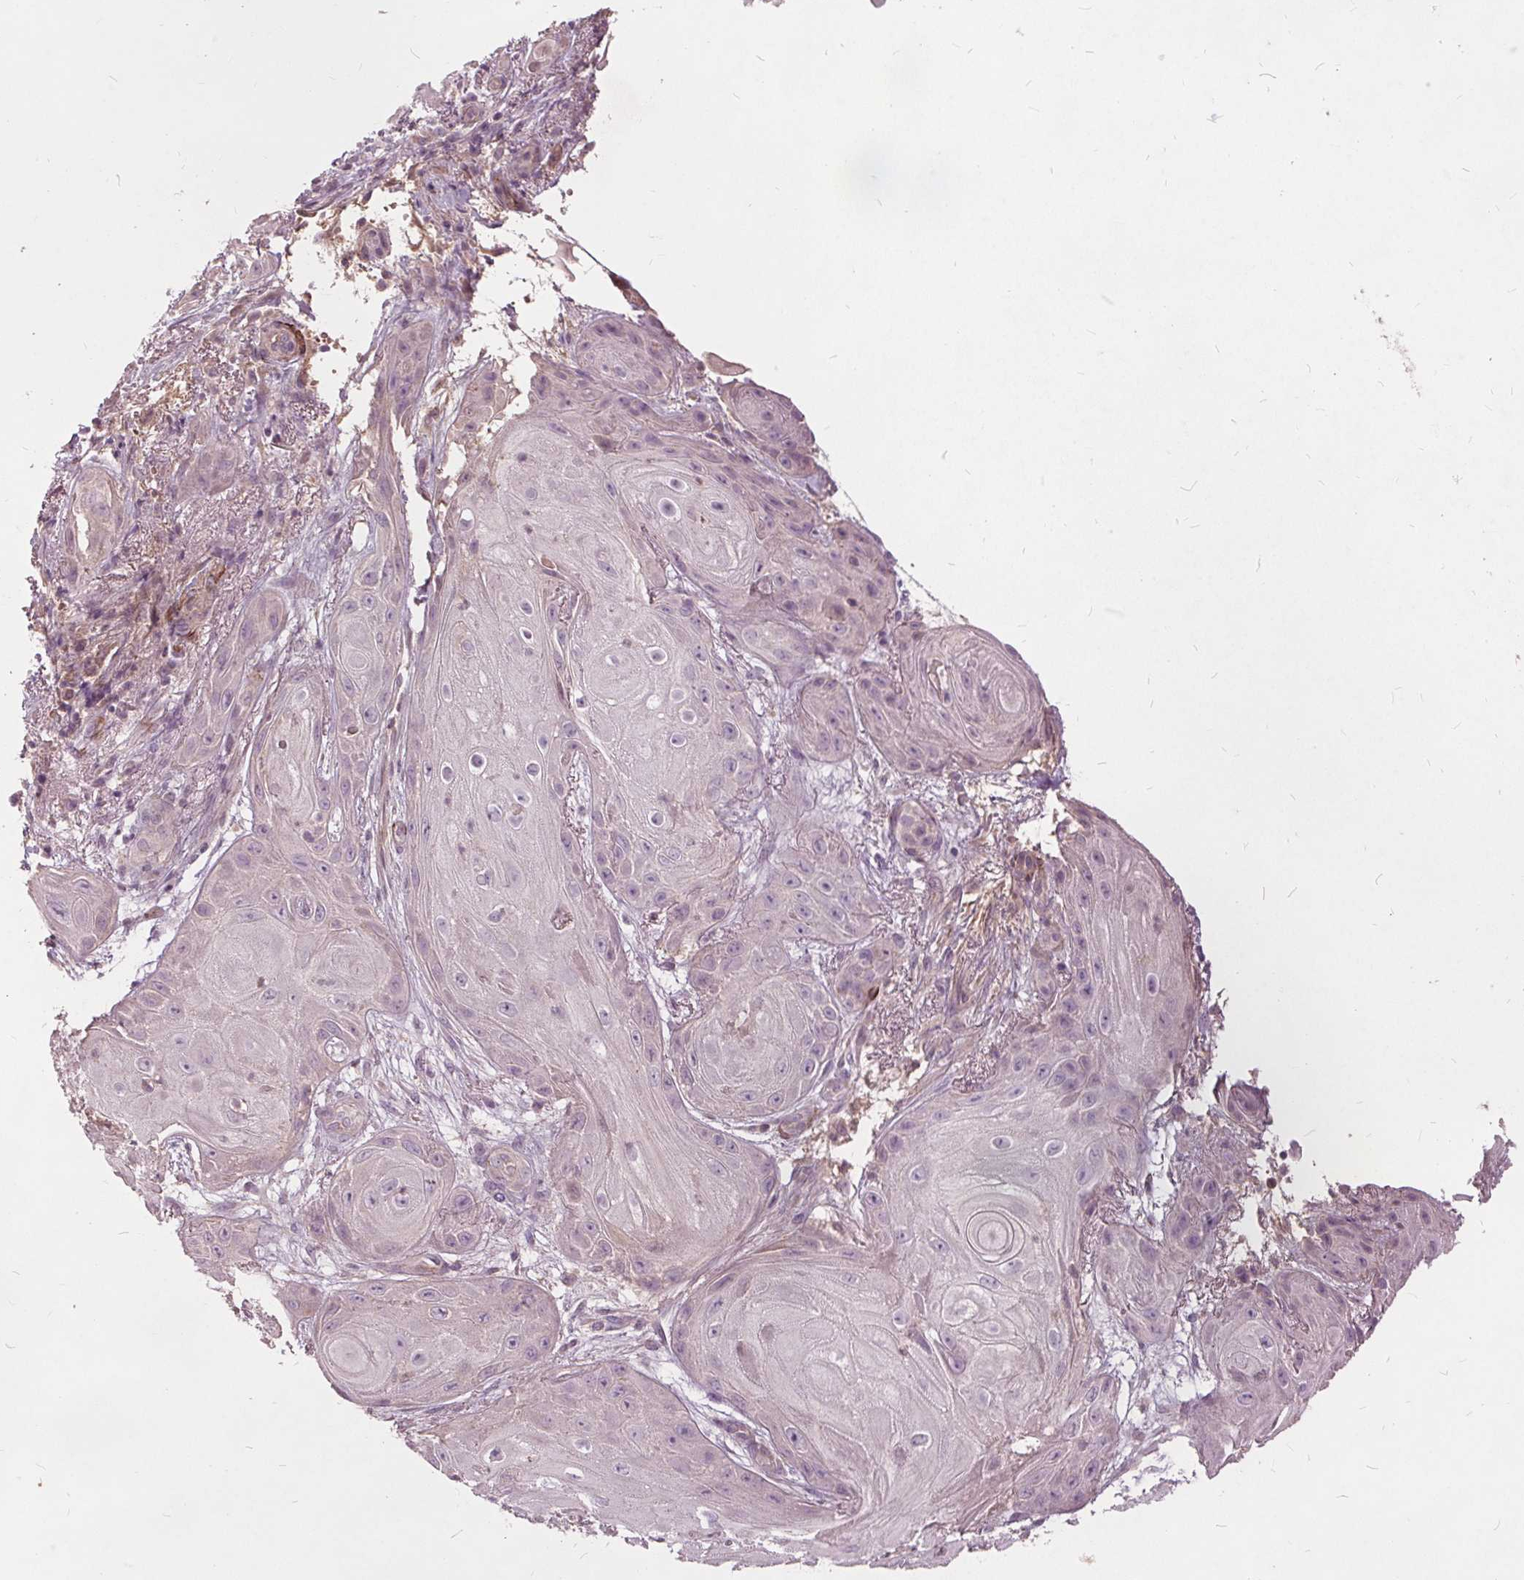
{"staining": {"intensity": "negative", "quantity": "none", "location": "none"}, "tissue": "skin cancer", "cell_type": "Tumor cells", "image_type": "cancer", "snomed": [{"axis": "morphology", "description": "Squamous cell carcinoma, NOS"}, {"axis": "topography", "description": "Skin"}], "caption": "Skin cancer stained for a protein using immunohistochemistry demonstrates no staining tumor cells.", "gene": "PDGFD", "patient": {"sex": "male", "age": 62}}